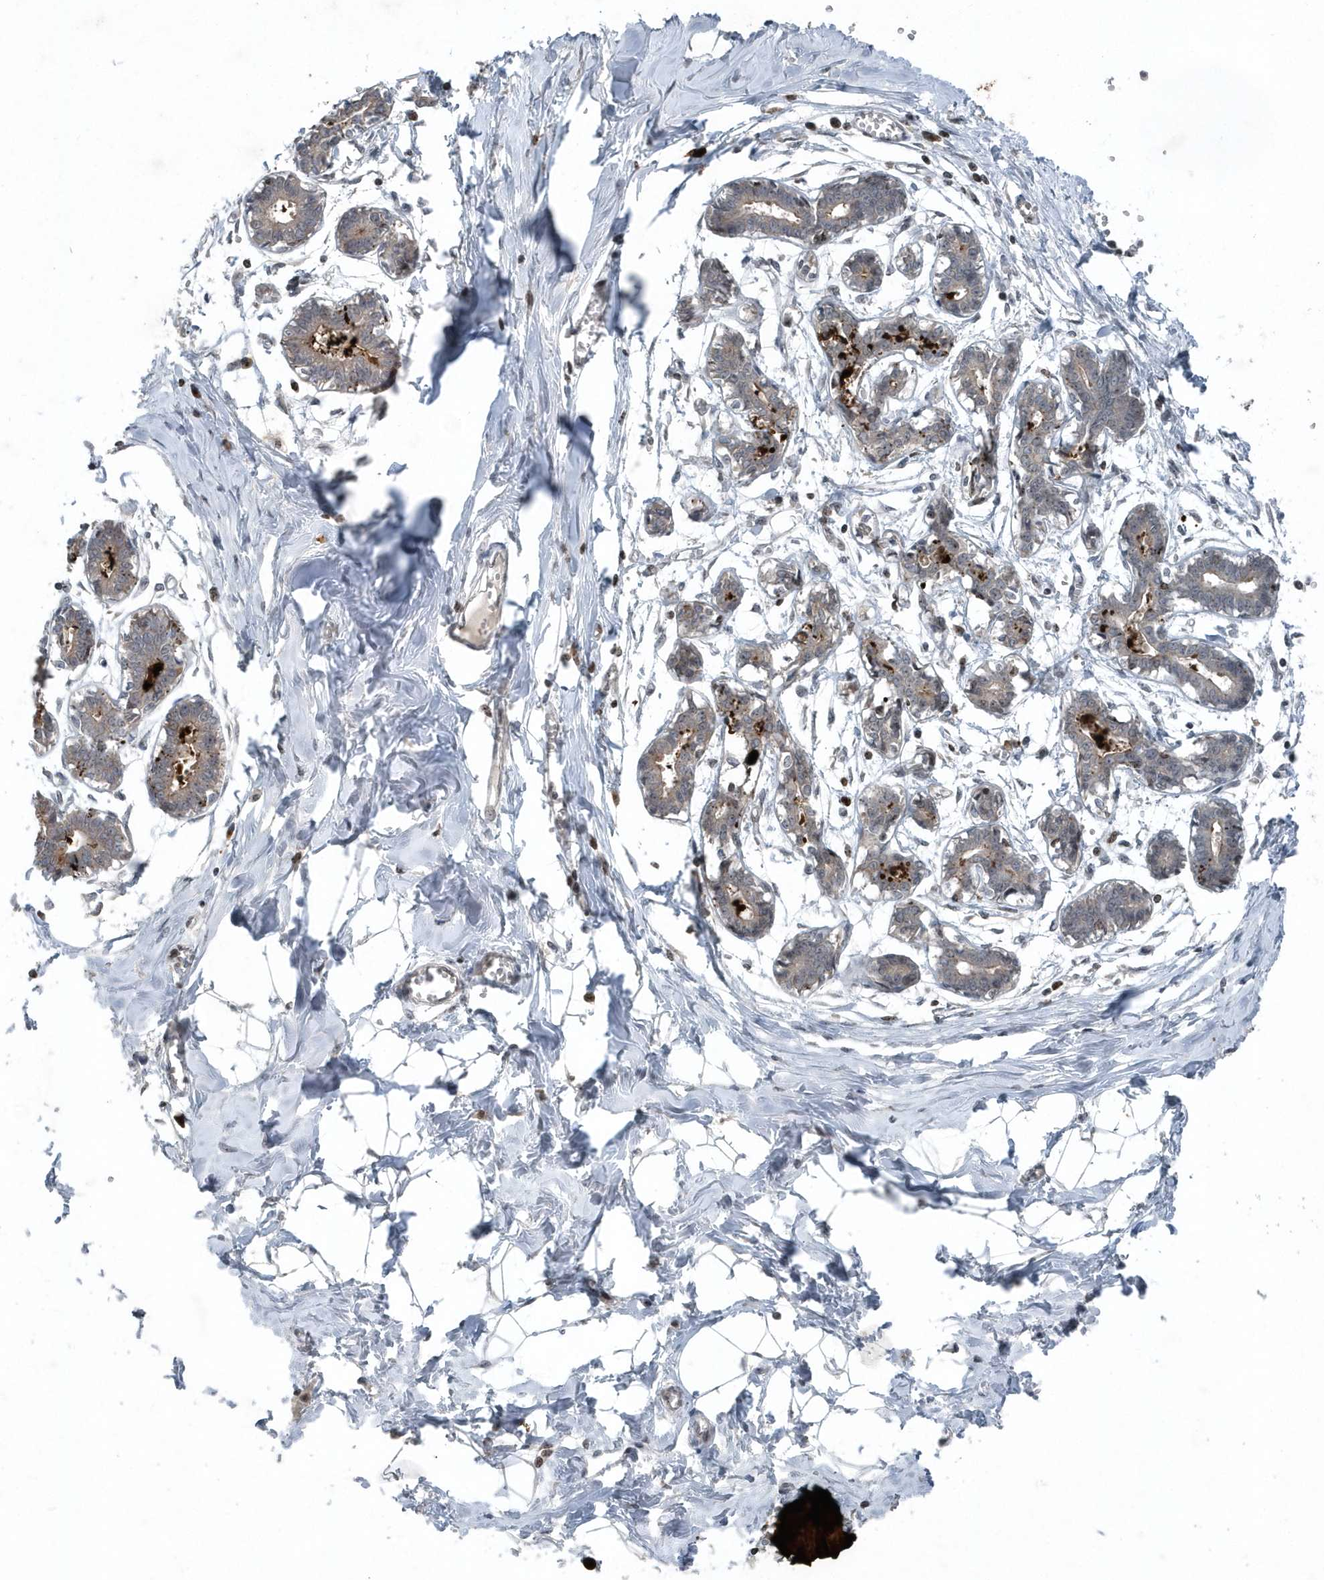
{"staining": {"intensity": "negative", "quantity": "none", "location": "none"}, "tissue": "breast", "cell_type": "Adipocytes", "image_type": "normal", "snomed": [{"axis": "morphology", "description": "Normal tissue, NOS"}, {"axis": "topography", "description": "Breast"}], "caption": "This is an immunohistochemistry (IHC) photomicrograph of benign breast. There is no staining in adipocytes.", "gene": "QTRT2", "patient": {"sex": "female", "age": 27}}